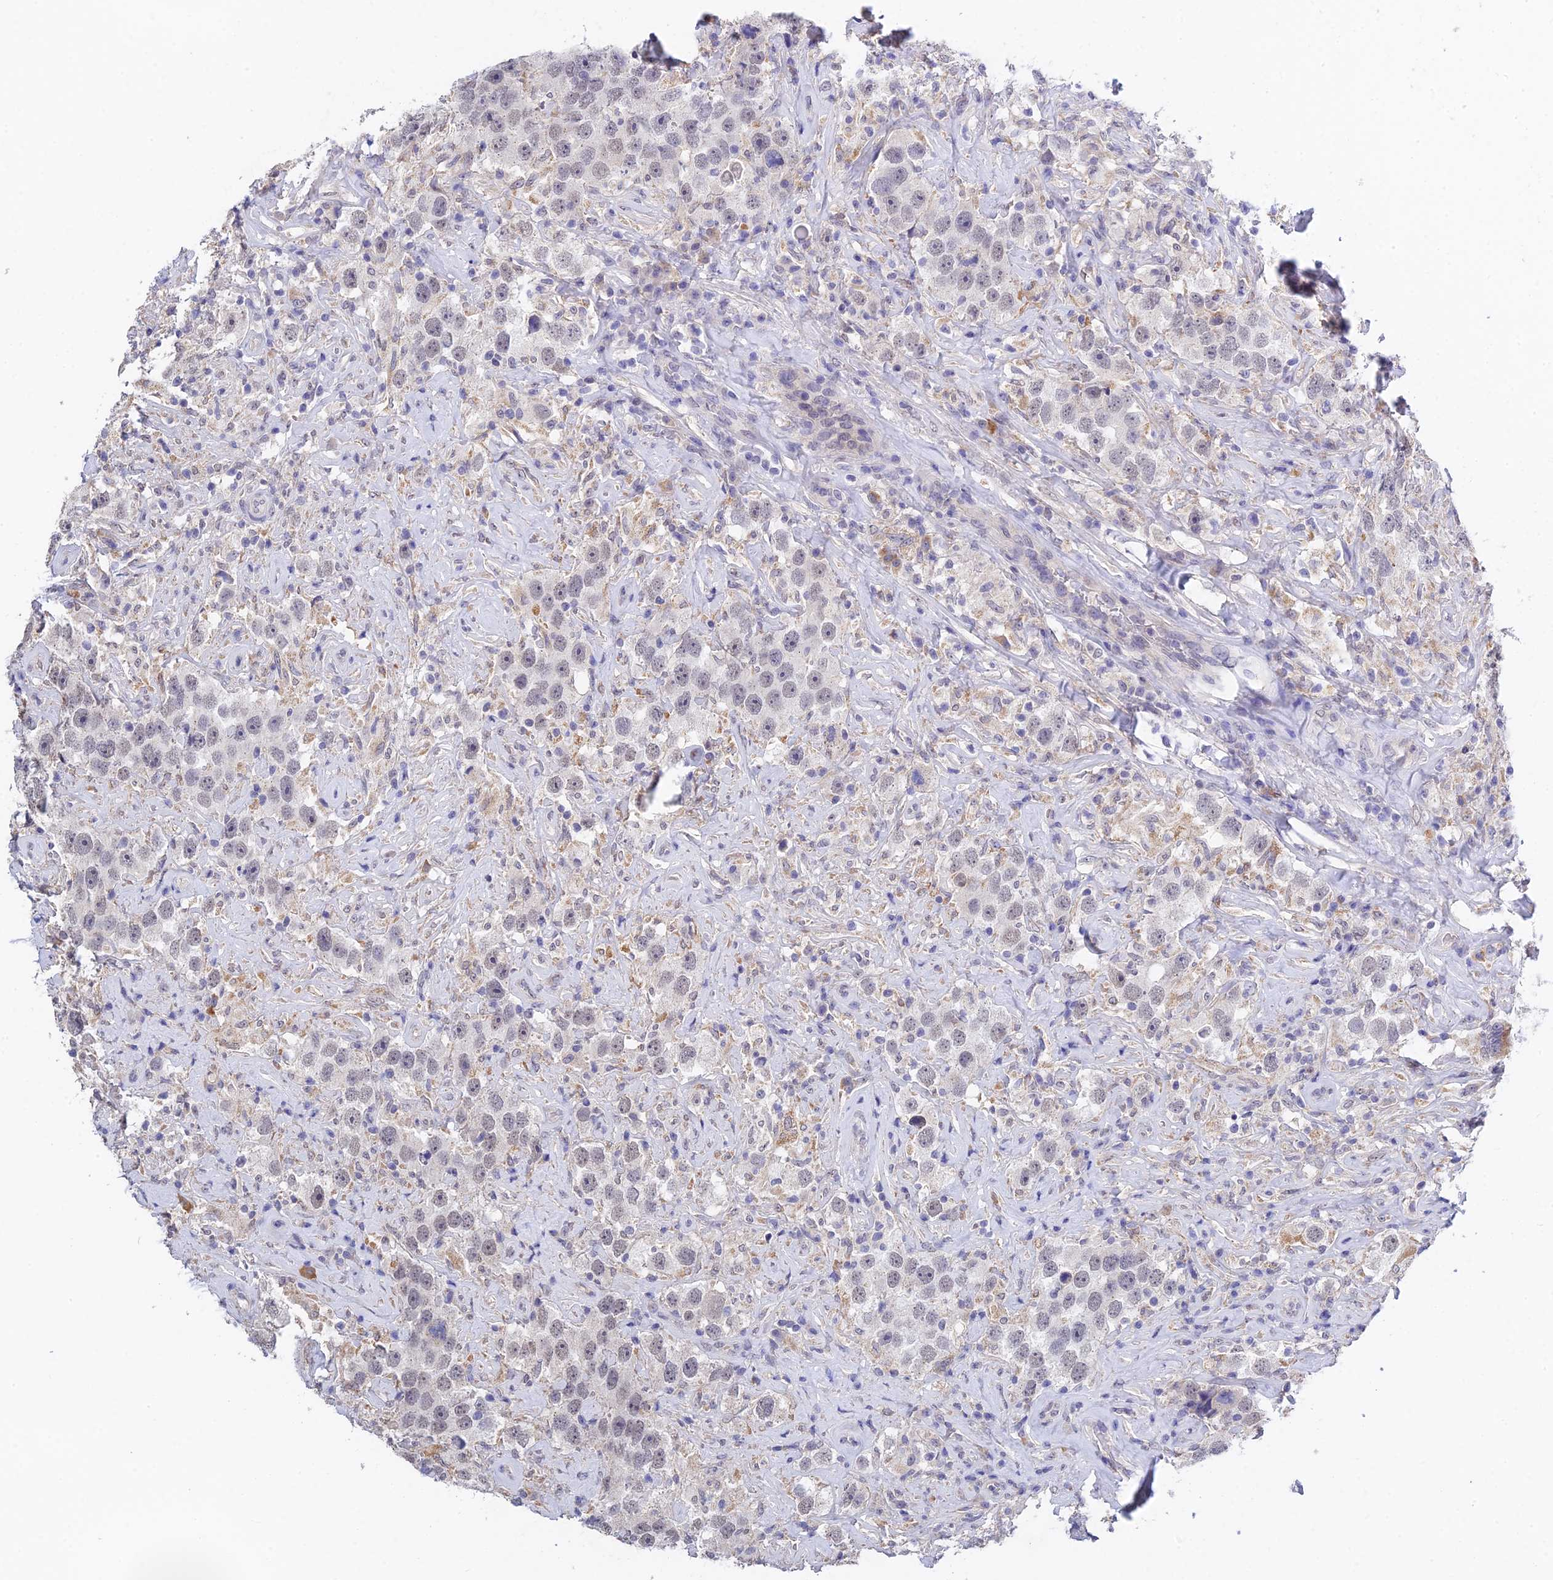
{"staining": {"intensity": "negative", "quantity": "none", "location": "none"}, "tissue": "testis cancer", "cell_type": "Tumor cells", "image_type": "cancer", "snomed": [{"axis": "morphology", "description": "Seminoma, NOS"}, {"axis": "topography", "description": "Testis"}], "caption": "Tumor cells show no significant positivity in seminoma (testis).", "gene": "HOXB1", "patient": {"sex": "male", "age": 49}}